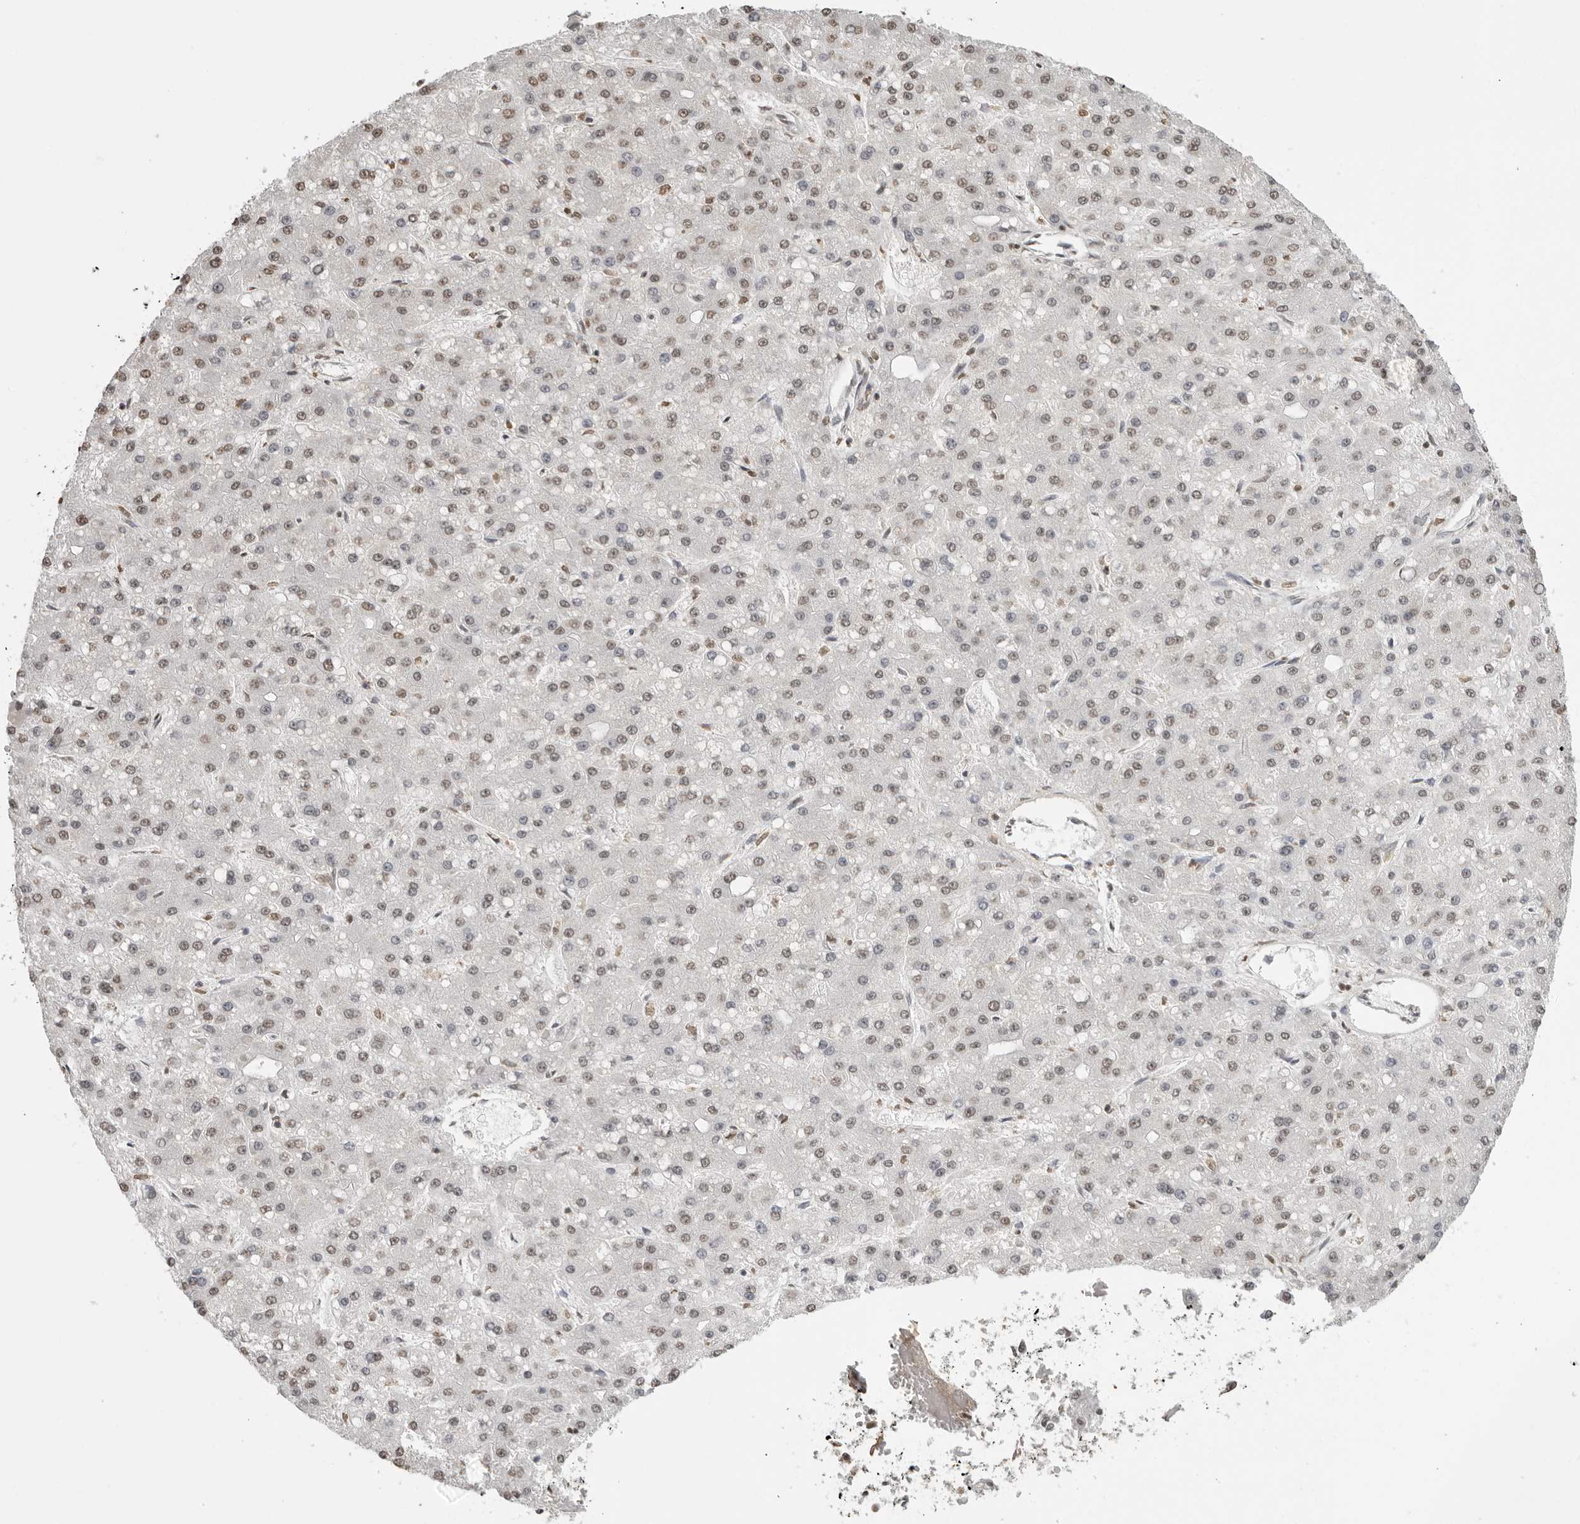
{"staining": {"intensity": "moderate", "quantity": "25%-75%", "location": "nuclear"}, "tissue": "liver cancer", "cell_type": "Tumor cells", "image_type": "cancer", "snomed": [{"axis": "morphology", "description": "Carcinoma, Hepatocellular, NOS"}, {"axis": "topography", "description": "Liver"}], "caption": "IHC photomicrograph of neoplastic tissue: human liver cancer (hepatocellular carcinoma) stained using immunohistochemistry demonstrates medium levels of moderate protein expression localized specifically in the nuclear of tumor cells, appearing as a nuclear brown color.", "gene": "RPA2", "patient": {"sex": "male", "age": 67}}